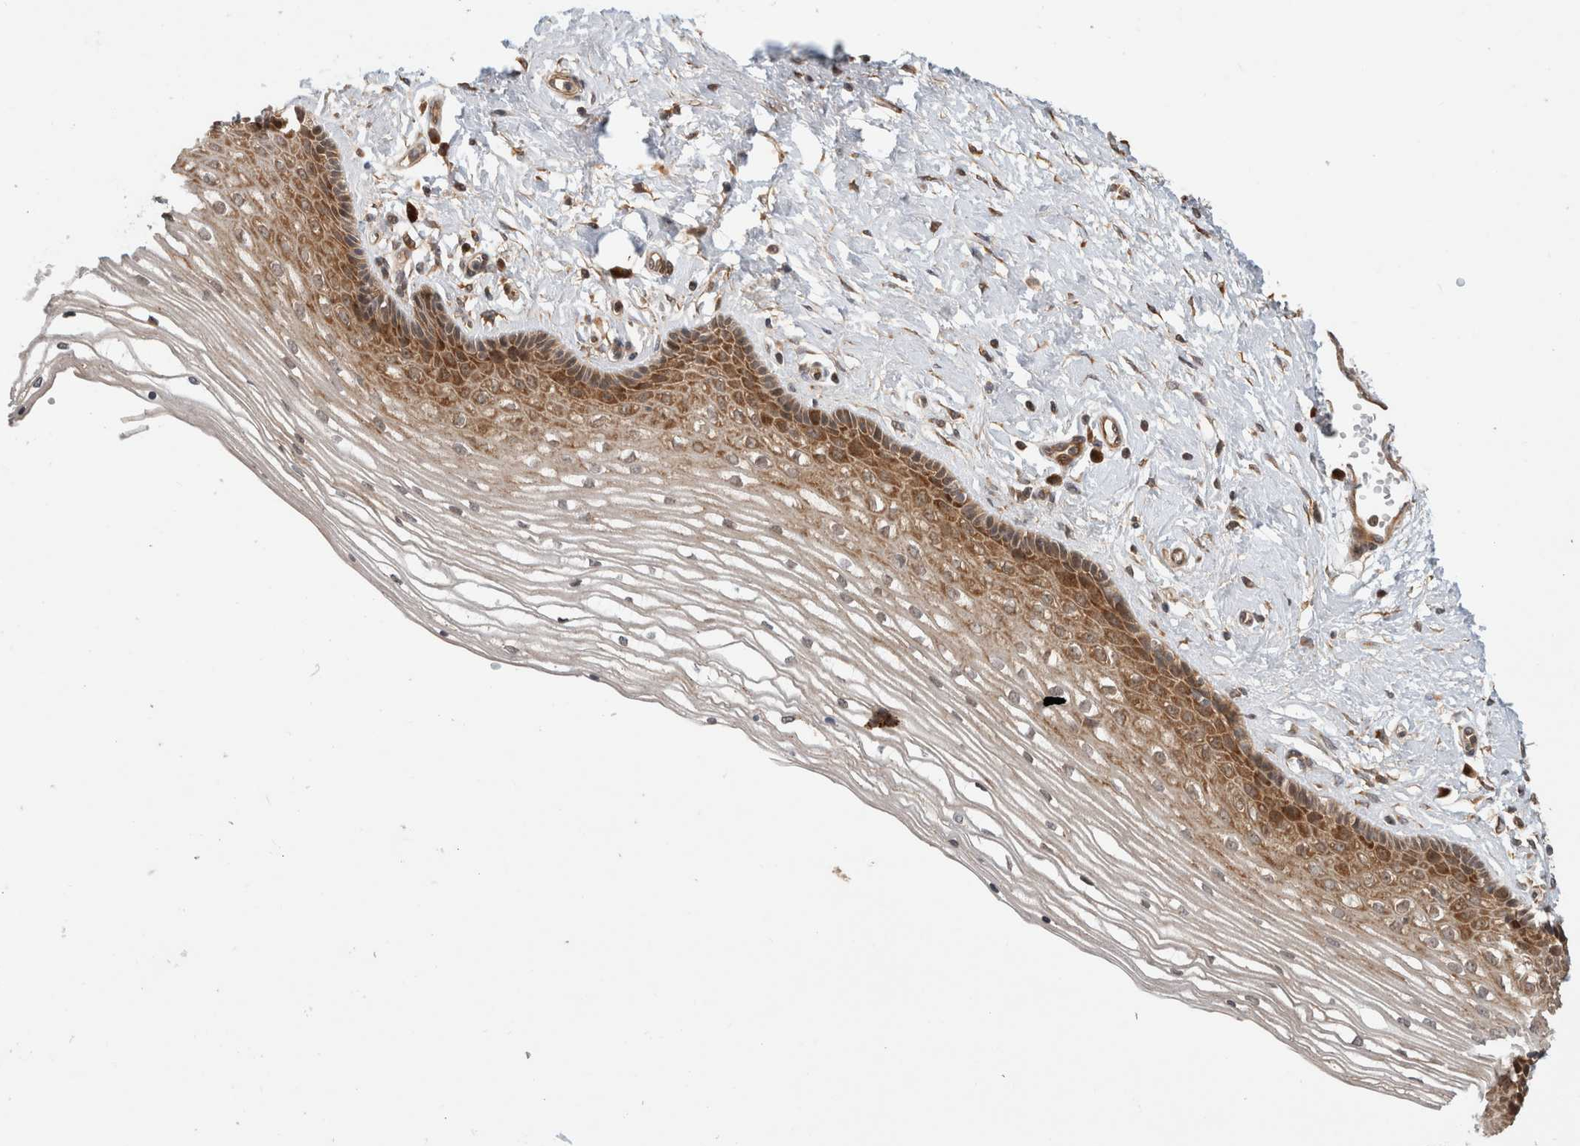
{"staining": {"intensity": "moderate", "quantity": ">75%", "location": "cytoplasmic/membranous"}, "tissue": "vagina", "cell_type": "Squamous epithelial cells", "image_type": "normal", "snomed": [{"axis": "morphology", "description": "Normal tissue, NOS"}, {"axis": "topography", "description": "Vagina"}], "caption": "Vagina stained with IHC reveals moderate cytoplasmic/membranous positivity in approximately >75% of squamous epithelial cells. (IHC, brightfield microscopy, high magnification).", "gene": "PCDHB15", "patient": {"sex": "female", "age": 46}}